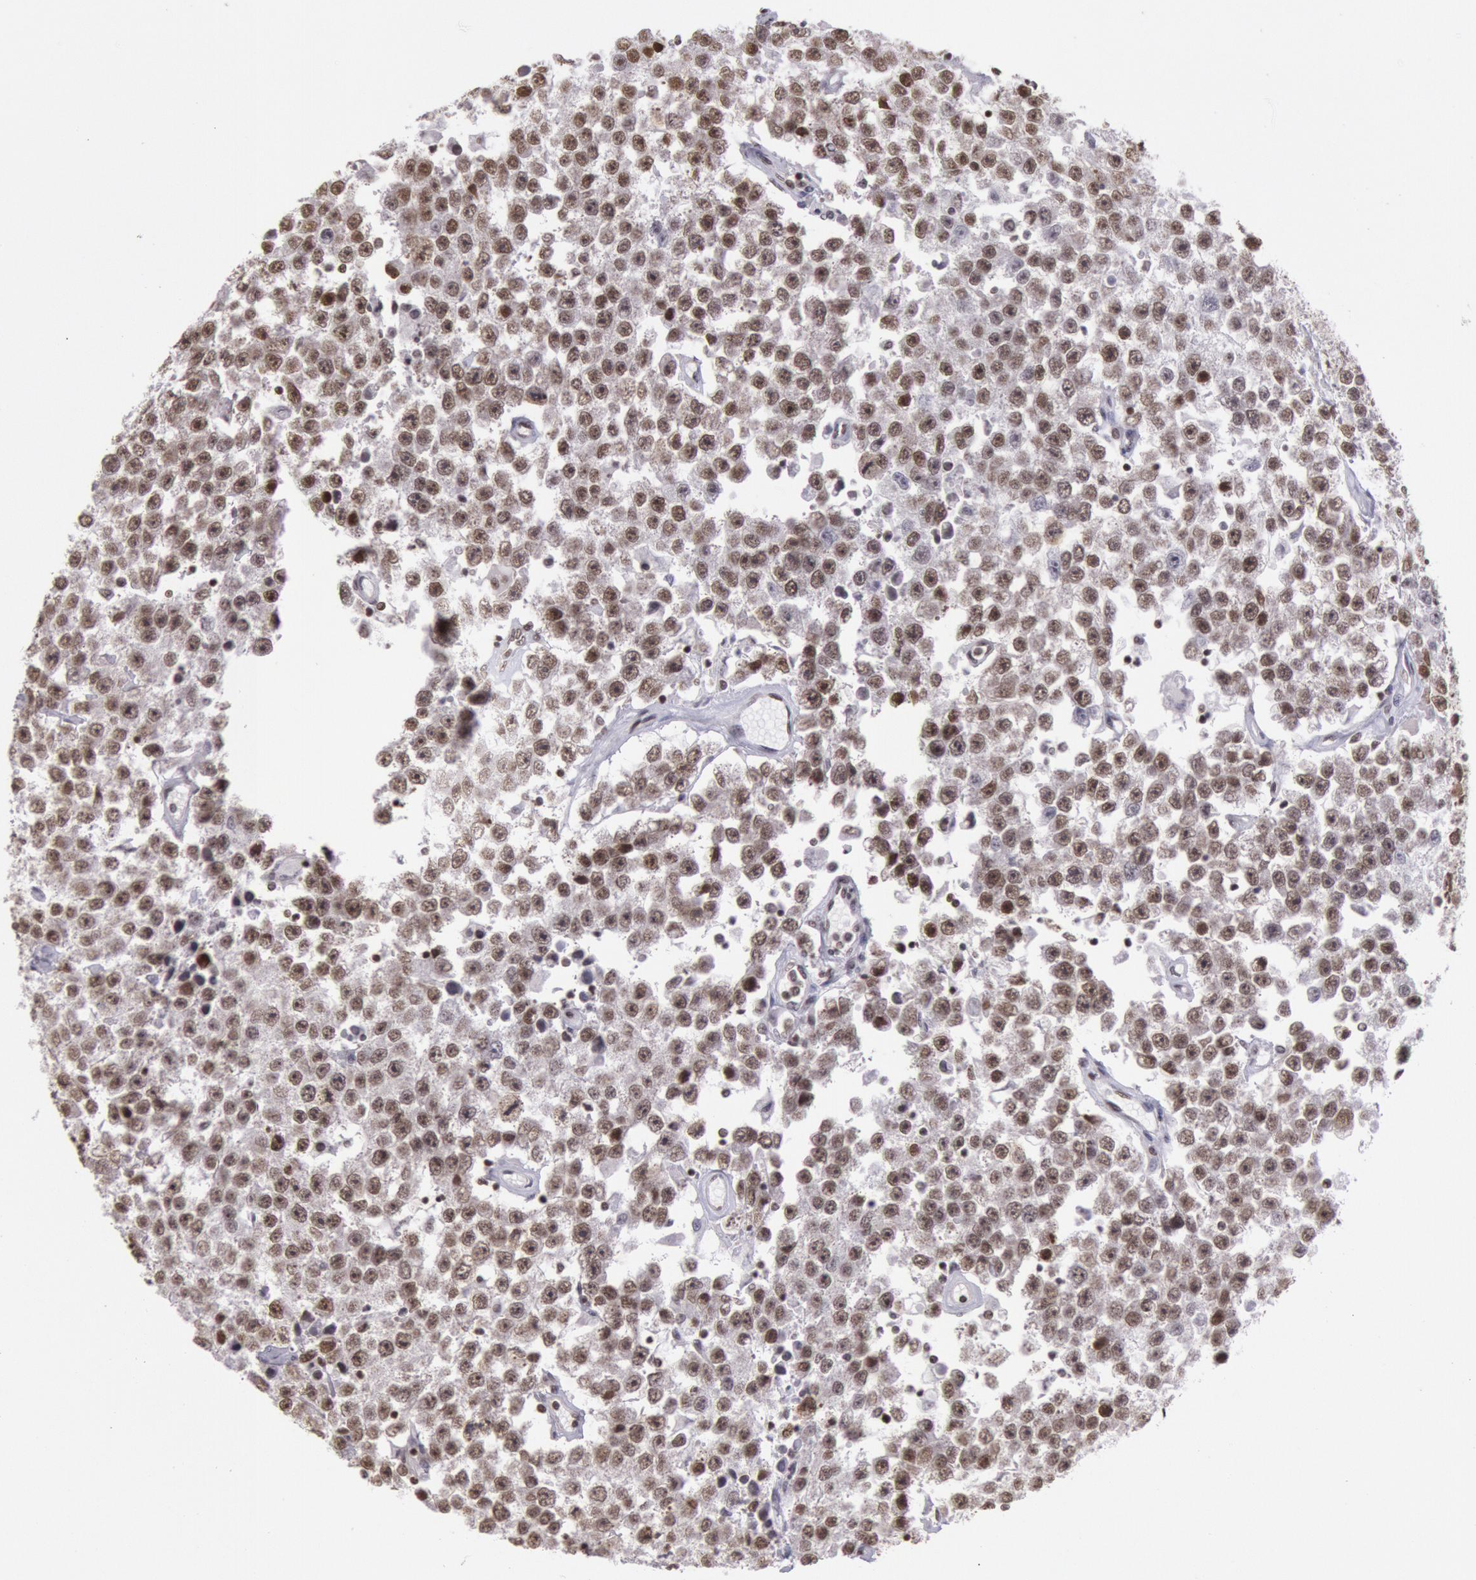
{"staining": {"intensity": "moderate", "quantity": ">75%", "location": "nuclear"}, "tissue": "testis cancer", "cell_type": "Tumor cells", "image_type": "cancer", "snomed": [{"axis": "morphology", "description": "Seminoma, NOS"}, {"axis": "topography", "description": "Testis"}], "caption": "Human testis cancer (seminoma) stained with a protein marker reveals moderate staining in tumor cells.", "gene": "NKAP", "patient": {"sex": "male", "age": 52}}